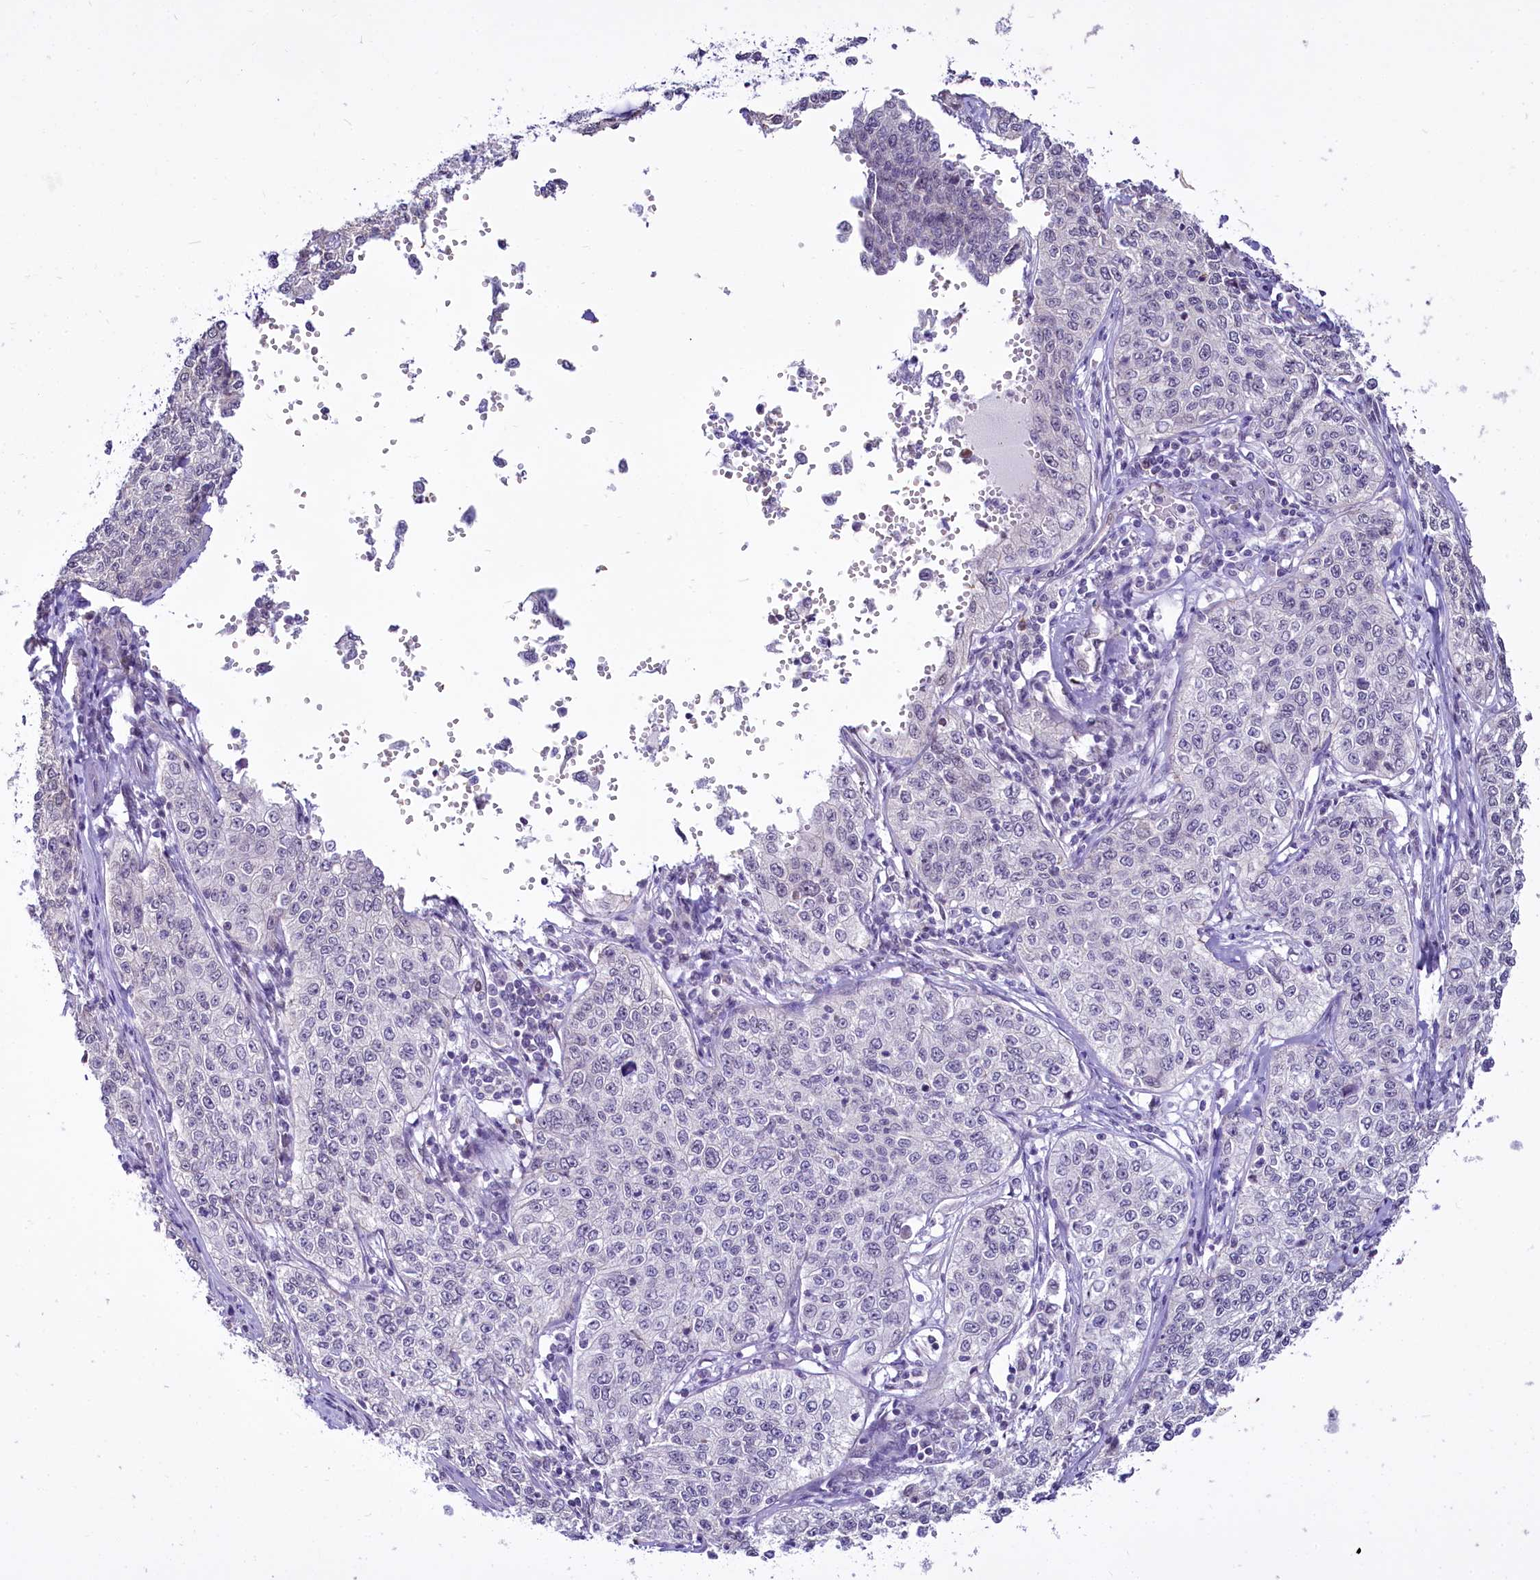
{"staining": {"intensity": "negative", "quantity": "none", "location": "none"}, "tissue": "cervical cancer", "cell_type": "Tumor cells", "image_type": "cancer", "snomed": [{"axis": "morphology", "description": "Squamous cell carcinoma, NOS"}, {"axis": "topography", "description": "Cervix"}], "caption": "Immunohistochemistry of squamous cell carcinoma (cervical) shows no positivity in tumor cells.", "gene": "BANK1", "patient": {"sex": "female", "age": 35}}